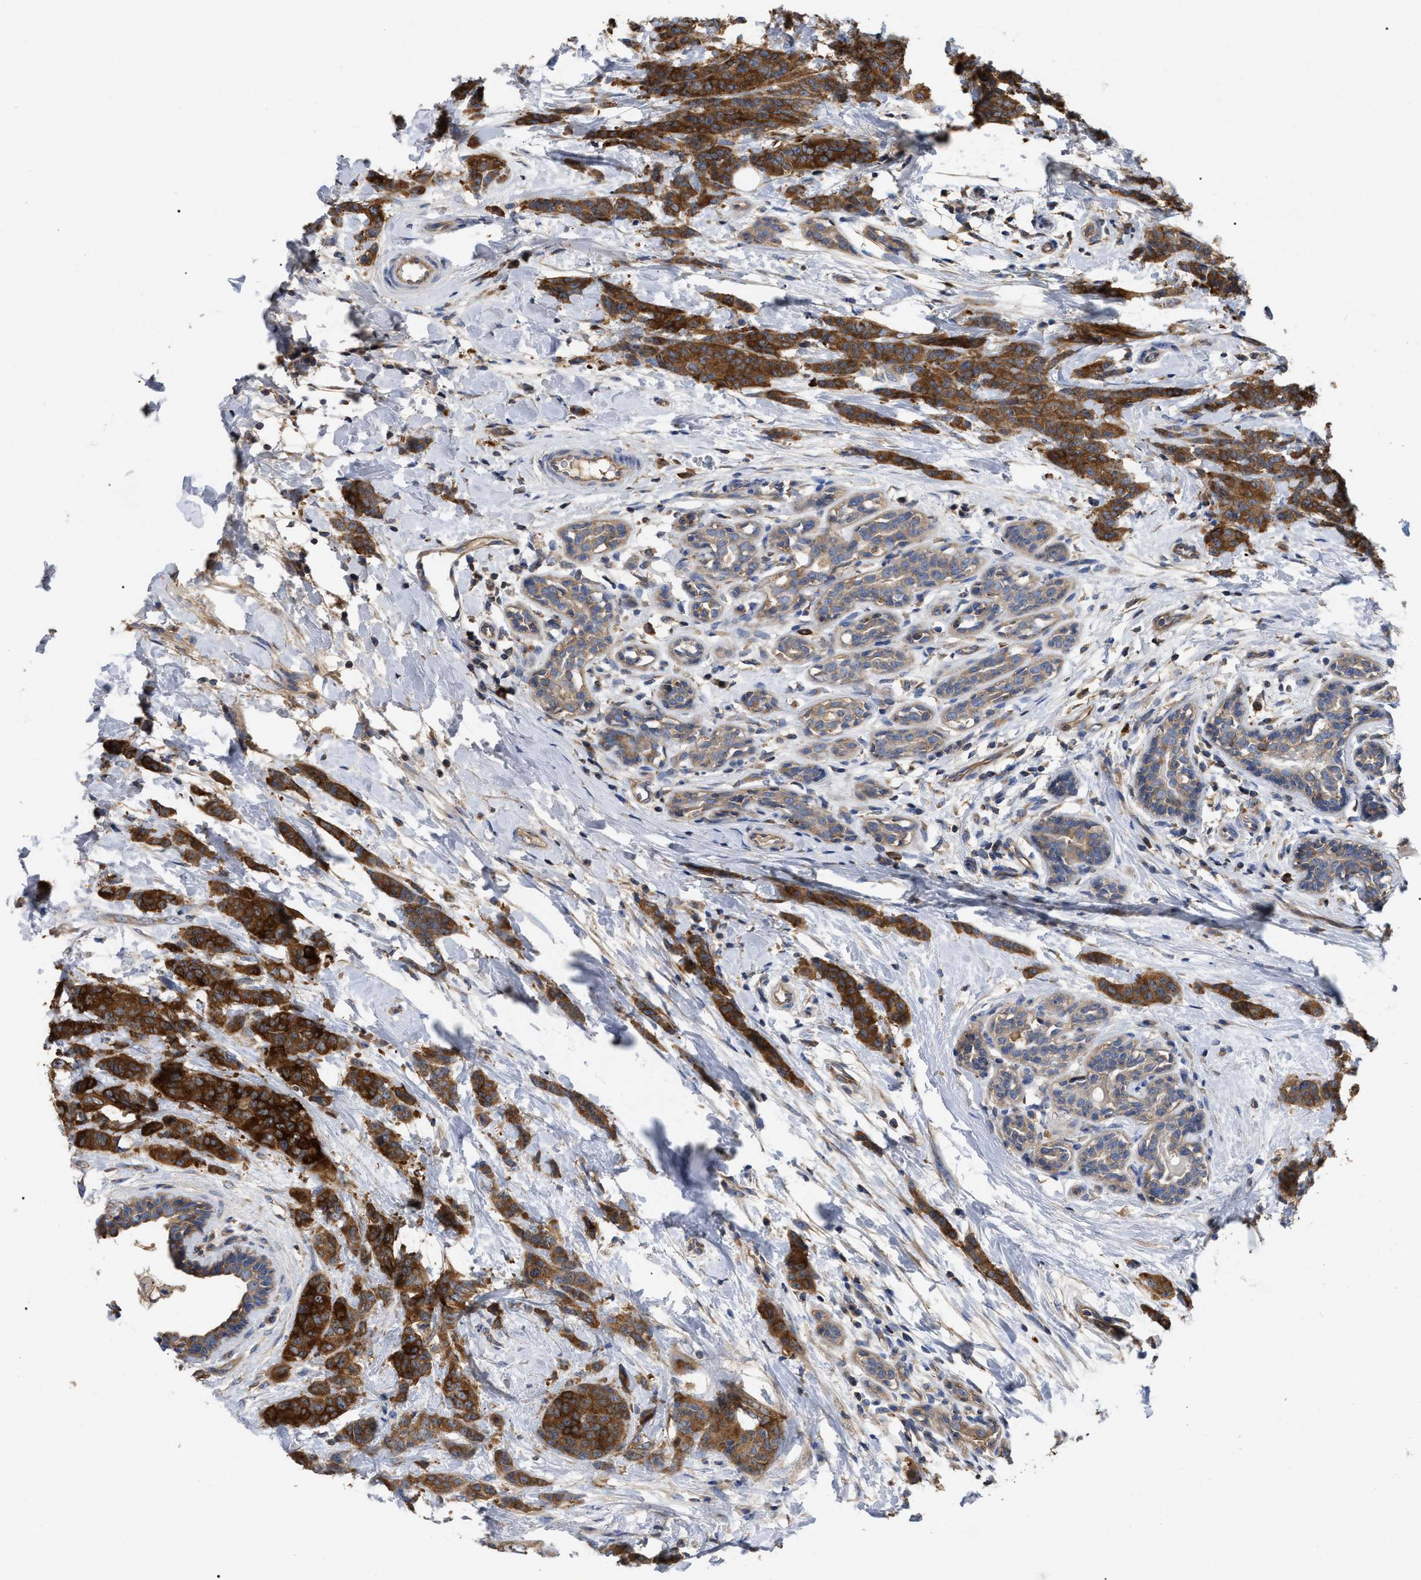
{"staining": {"intensity": "strong", "quantity": ">75%", "location": "cytoplasmic/membranous"}, "tissue": "breast cancer", "cell_type": "Tumor cells", "image_type": "cancer", "snomed": [{"axis": "morphology", "description": "Normal tissue, NOS"}, {"axis": "morphology", "description": "Duct carcinoma"}, {"axis": "topography", "description": "Breast"}], "caption": "The histopathology image exhibits immunohistochemical staining of breast cancer. There is strong cytoplasmic/membranous expression is seen in approximately >75% of tumor cells.", "gene": "RAP1GDS1", "patient": {"sex": "female", "age": 40}}